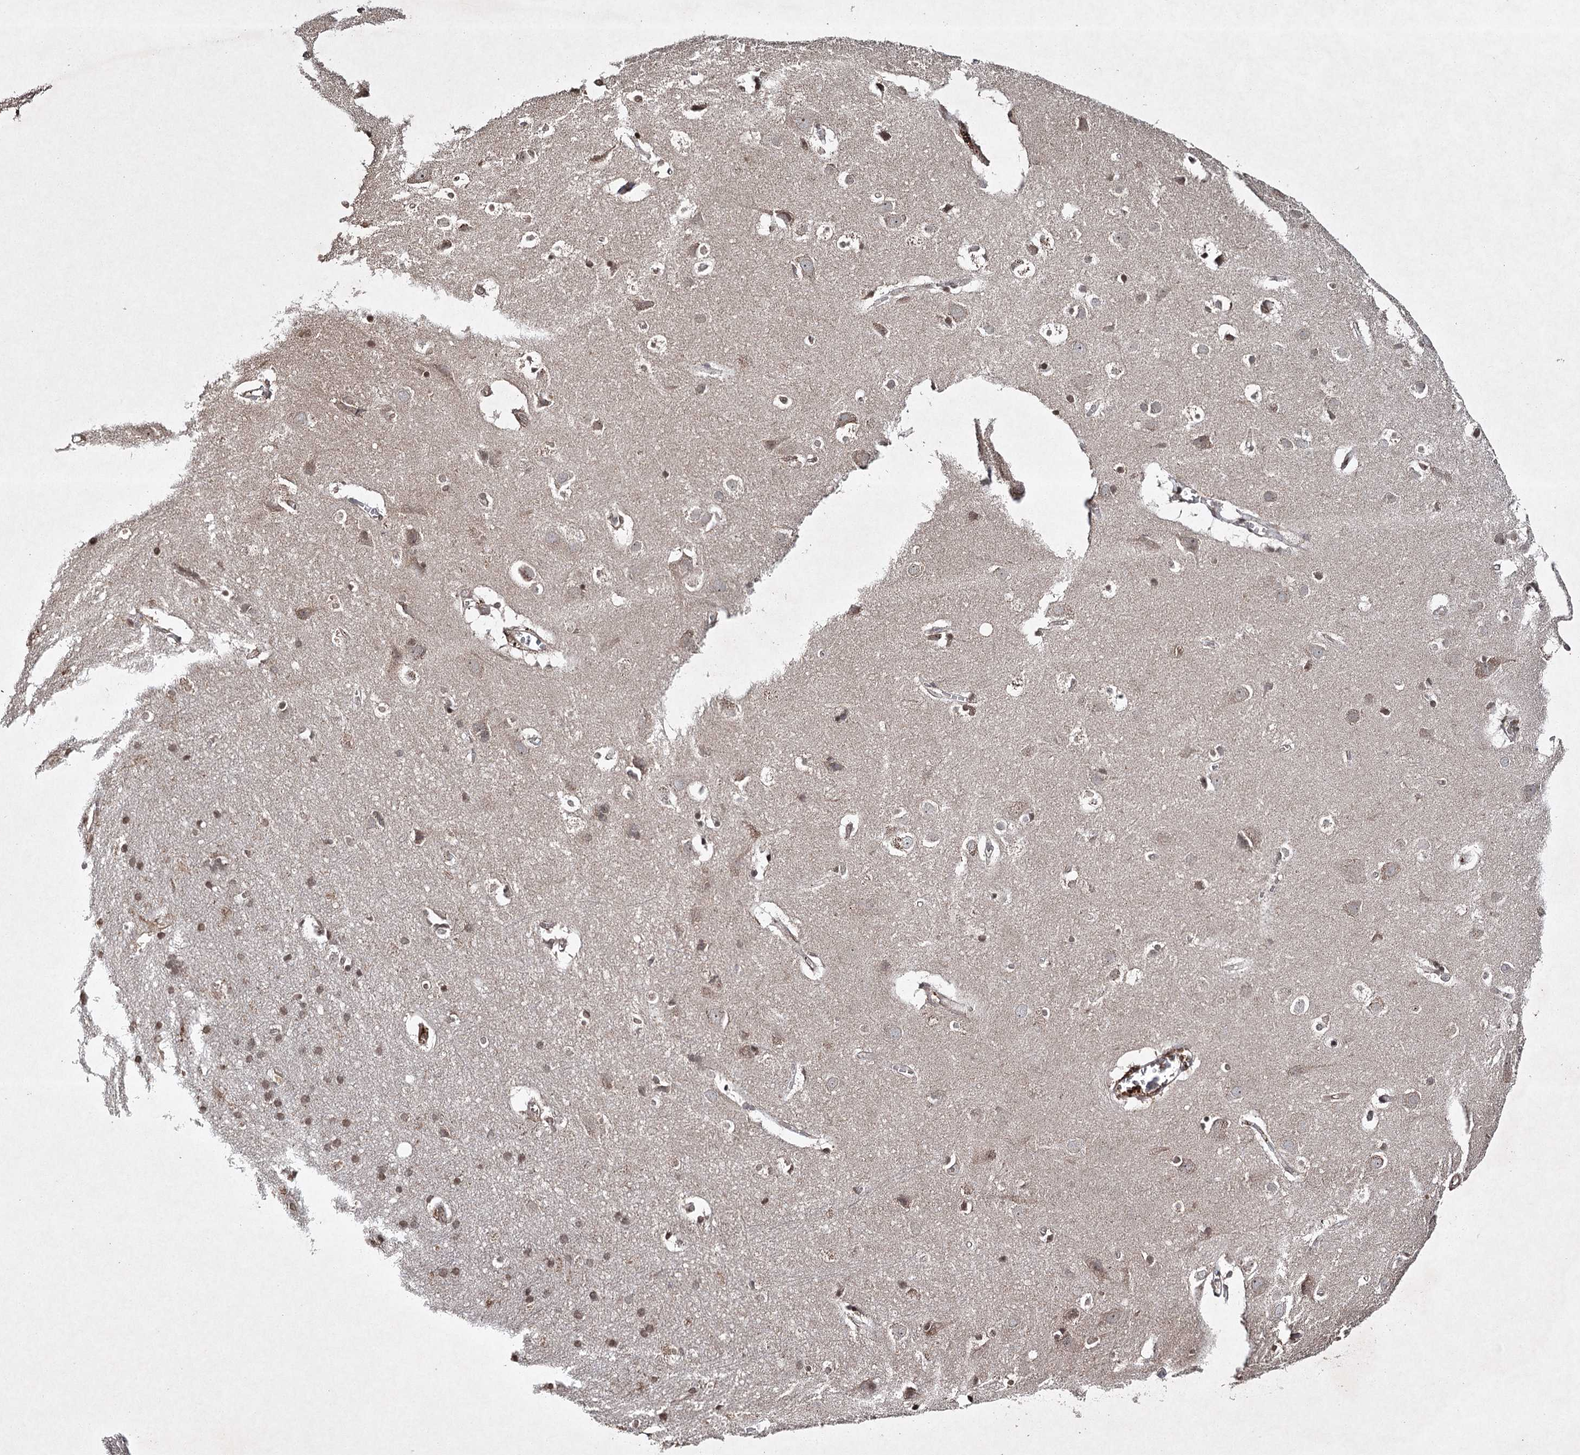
{"staining": {"intensity": "moderate", "quantity": ">75%", "location": "cytoplasmic/membranous"}, "tissue": "cerebral cortex", "cell_type": "Endothelial cells", "image_type": "normal", "snomed": [{"axis": "morphology", "description": "Normal tissue, NOS"}, {"axis": "topography", "description": "Cerebral cortex"}], "caption": "A brown stain shows moderate cytoplasmic/membranous staining of a protein in endothelial cells of normal human cerebral cortex.", "gene": "CYP2B6", "patient": {"sex": "male", "age": 54}}